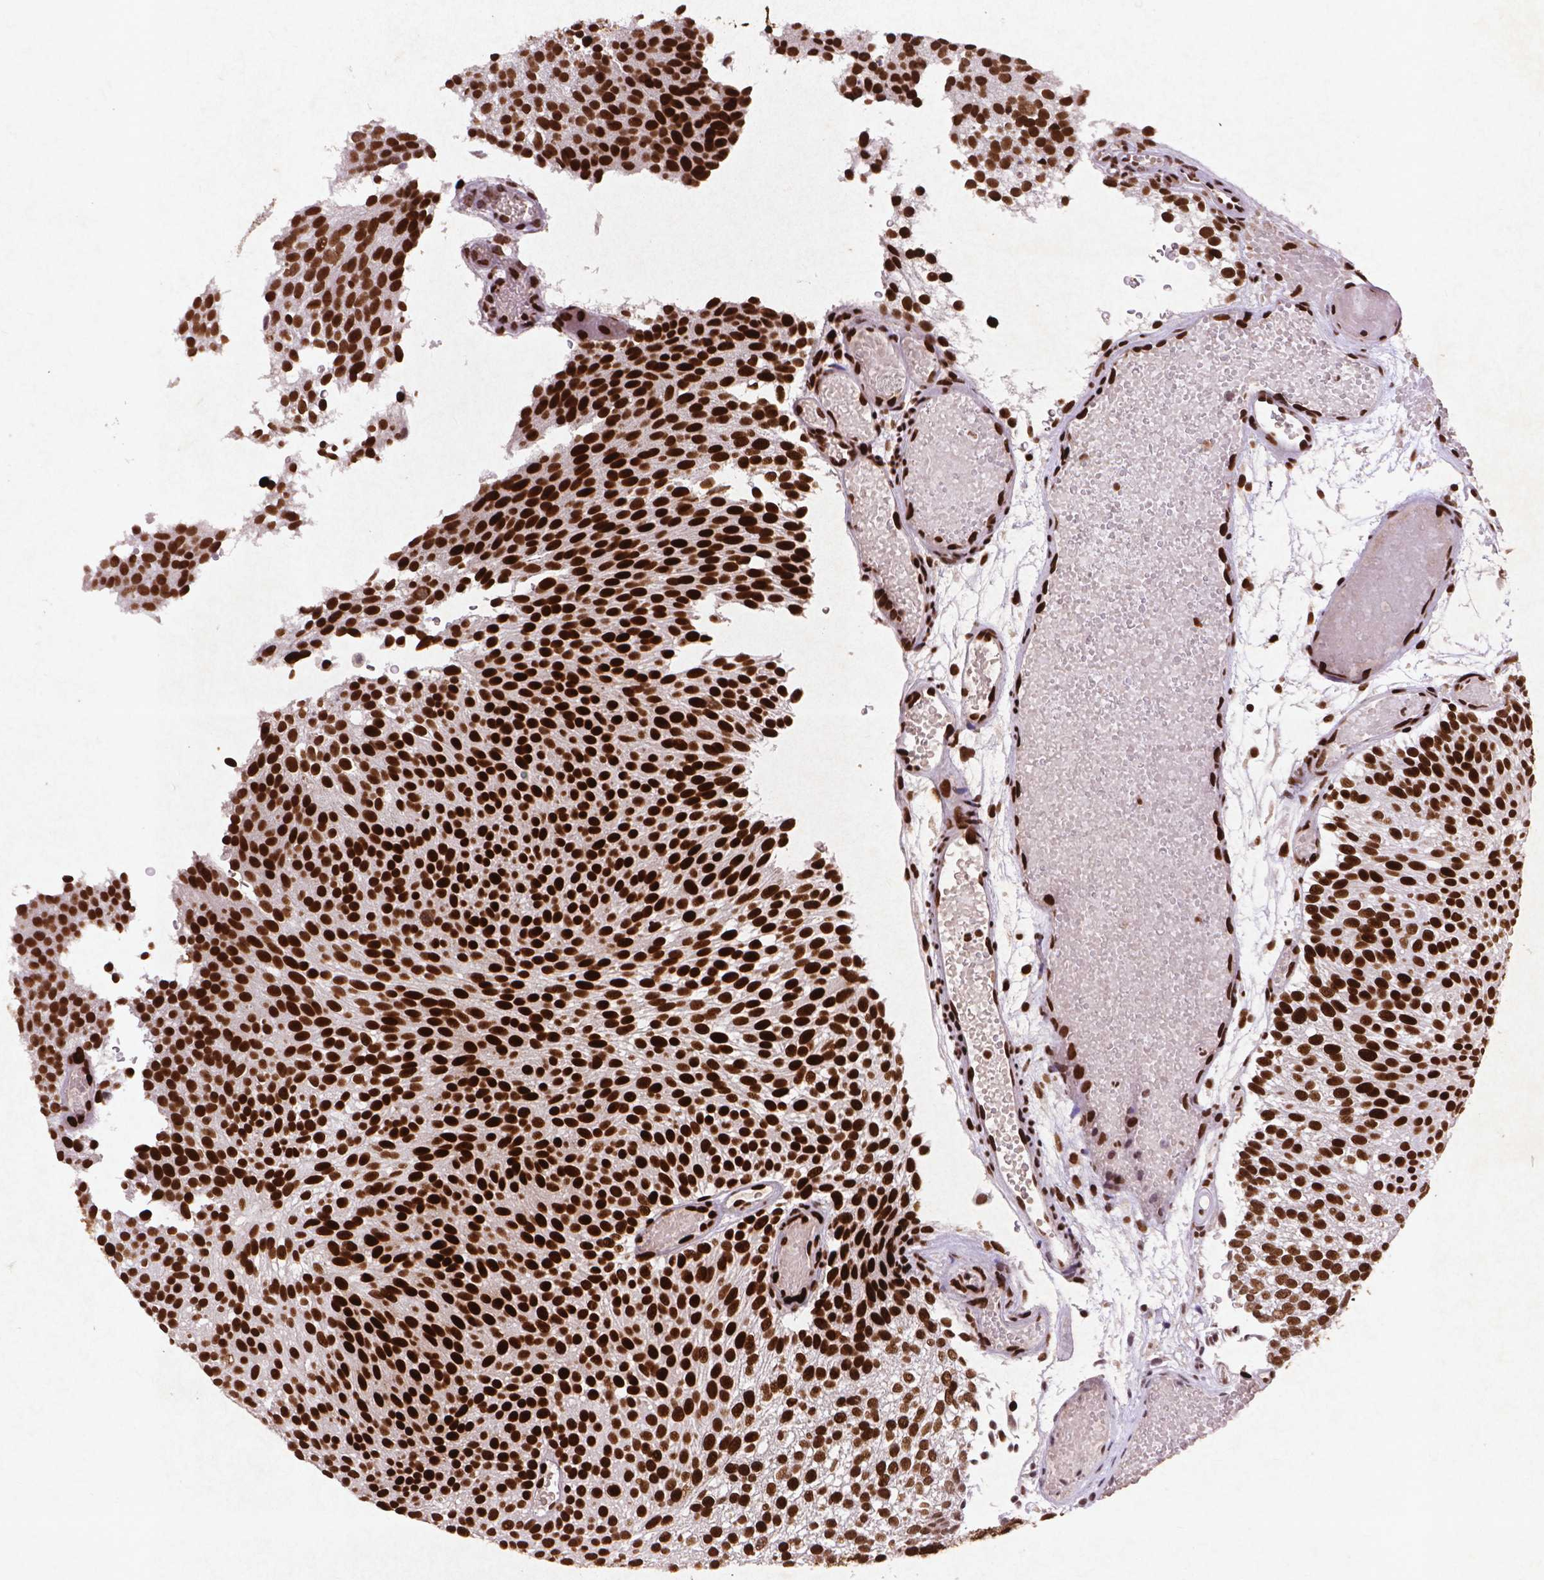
{"staining": {"intensity": "strong", "quantity": ">75%", "location": "nuclear"}, "tissue": "urothelial cancer", "cell_type": "Tumor cells", "image_type": "cancer", "snomed": [{"axis": "morphology", "description": "Urothelial carcinoma, Low grade"}, {"axis": "topography", "description": "Urinary bladder"}], "caption": "There is high levels of strong nuclear positivity in tumor cells of urothelial carcinoma (low-grade), as demonstrated by immunohistochemical staining (brown color).", "gene": "CITED2", "patient": {"sex": "male", "age": 78}}